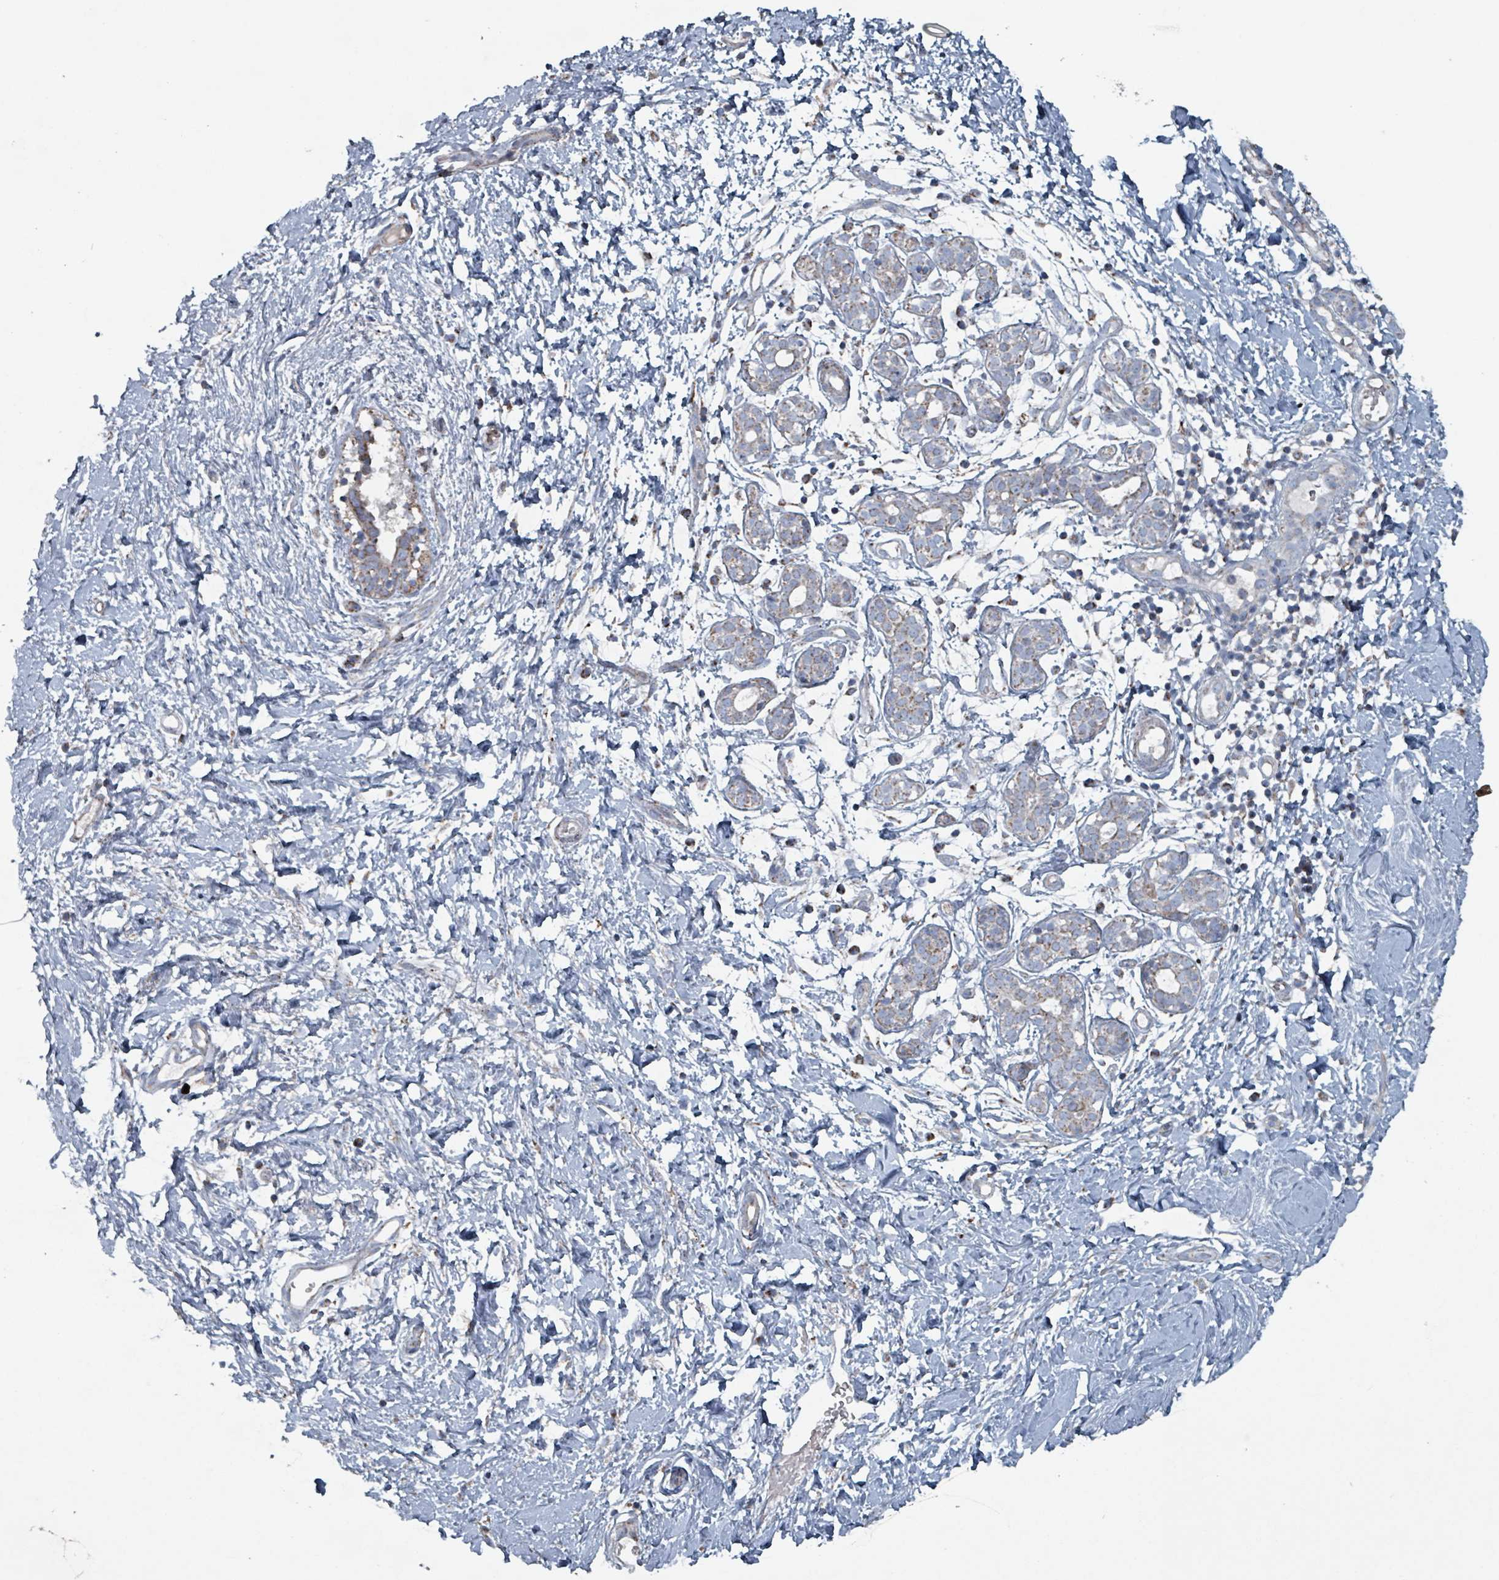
{"staining": {"intensity": "negative", "quantity": "none", "location": "none"}, "tissue": "breast", "cell_type": "Adipocytes", "image_type": "normal", "snomed": [{"axis": "morphology", "description": "Normal tissue, NOS"}, {"axis": "topography", "description": "Breast"}], "caption": "Immunohistochemical staining of benign breast exhibits no significant positivity in adipocytes. (DAB (3,3'-diaminobenzidine) immunohistochemistry, high magnification).", "gene": "ABHD18", "patient": {"sex": "female", "age": 27}}